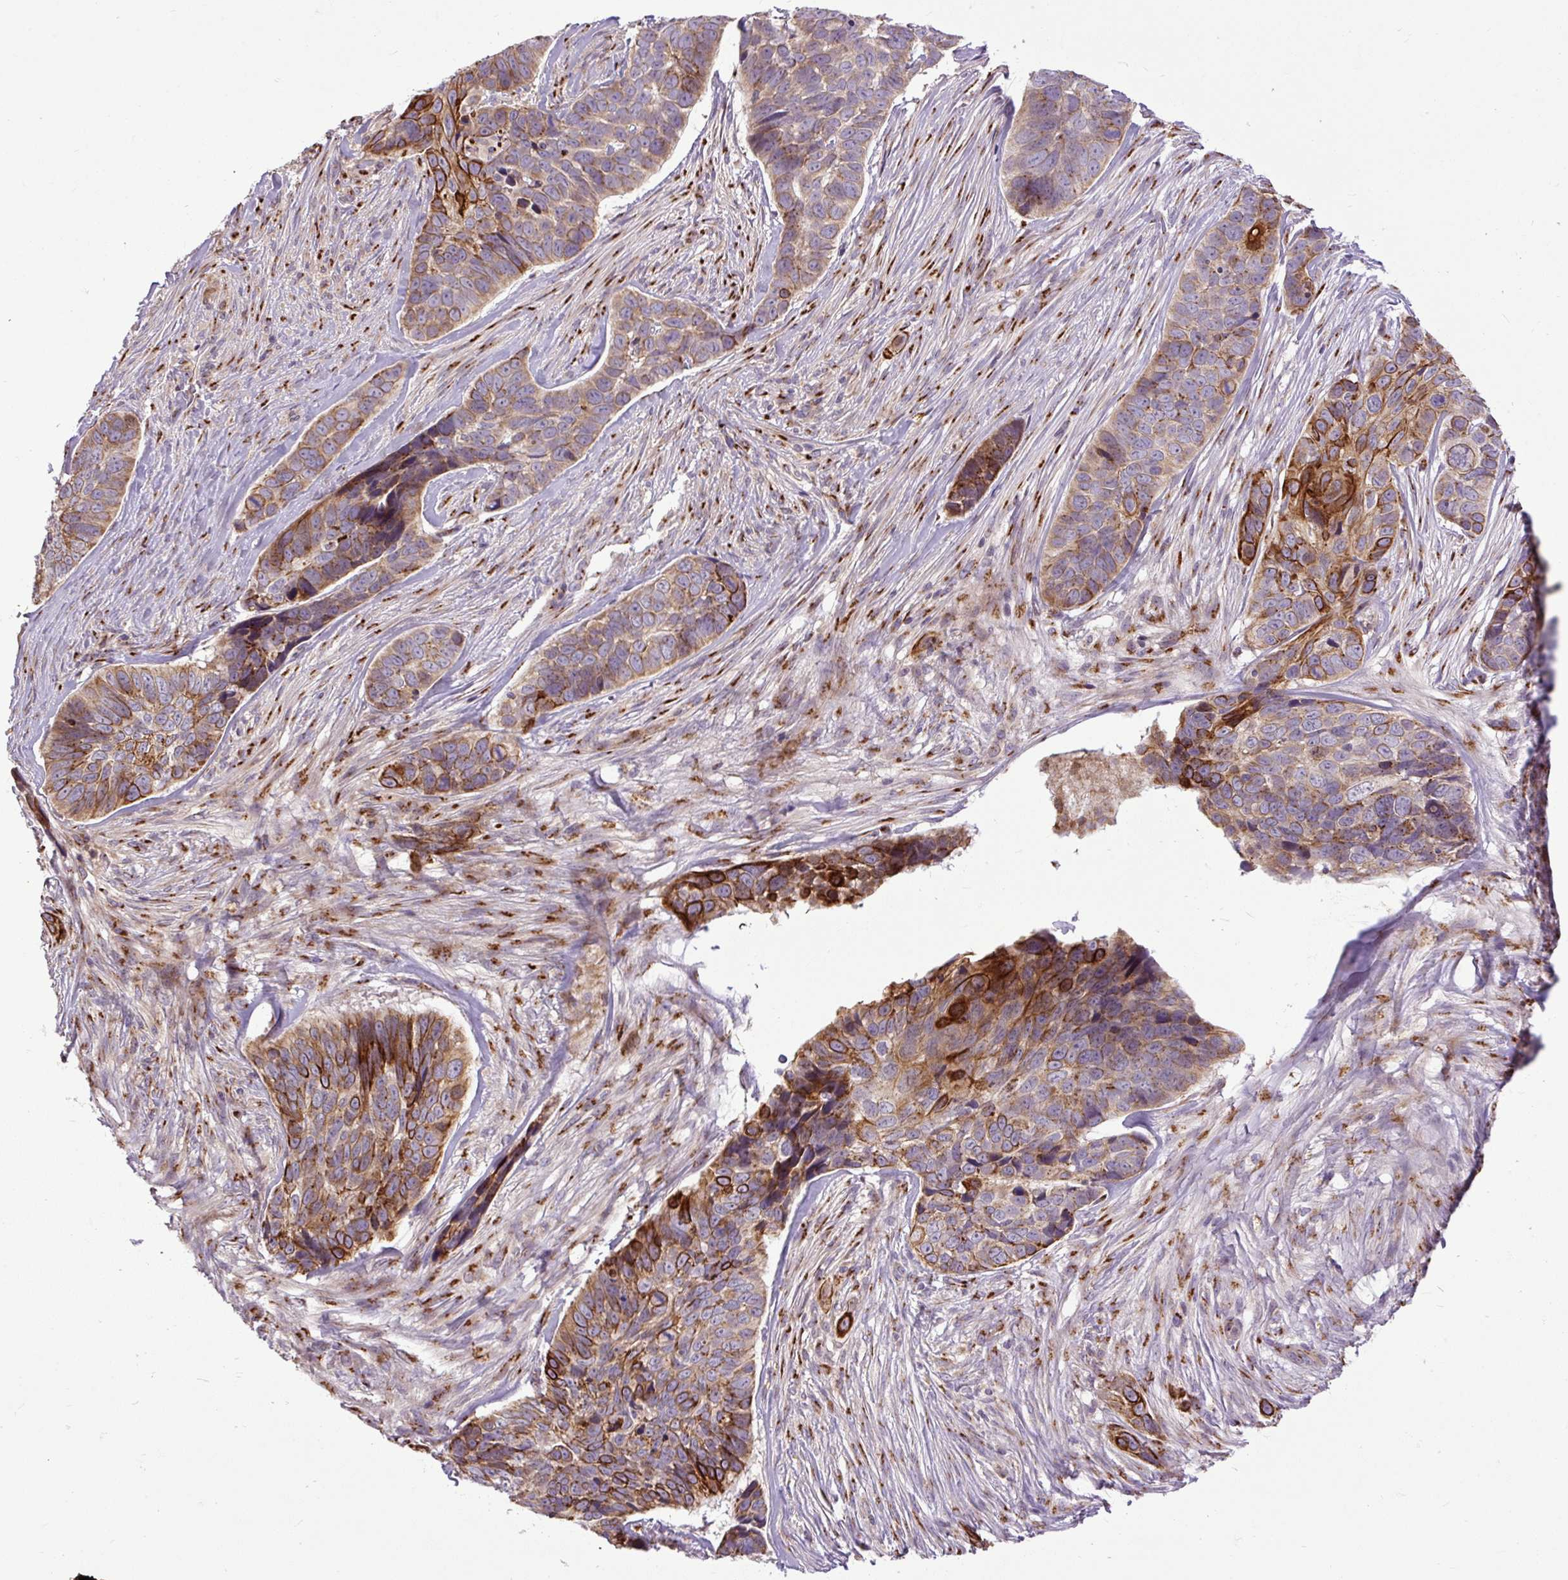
{"staining": {"intensity": "strong", "quantity": "25%-75%", "location": "cytoplasmic/membranous"}, "tissue": "skin cancer", "cell_type": "Tumor cells", "image_type": "cancer", "snomed": [{"axis": "morphology", "description": "Basal cell carcinoma"}, {"axis": "topography", "description": "Skin"}], "caption": "Skin cancer (basal cell carcinoma) stained with DAB immunohistochemistry (IHC) shows high levels of strong cytoplasmic/membranous positivity in approximately 25%-75% of tumor cells. The staining was performed using DAB to visualize the protein expression in brown, while the nuclei were stained in blue with hematoxylin (Magnification: 20x).", "gene": "MSMP", "patient": {"sex": "female", "age": 82}}